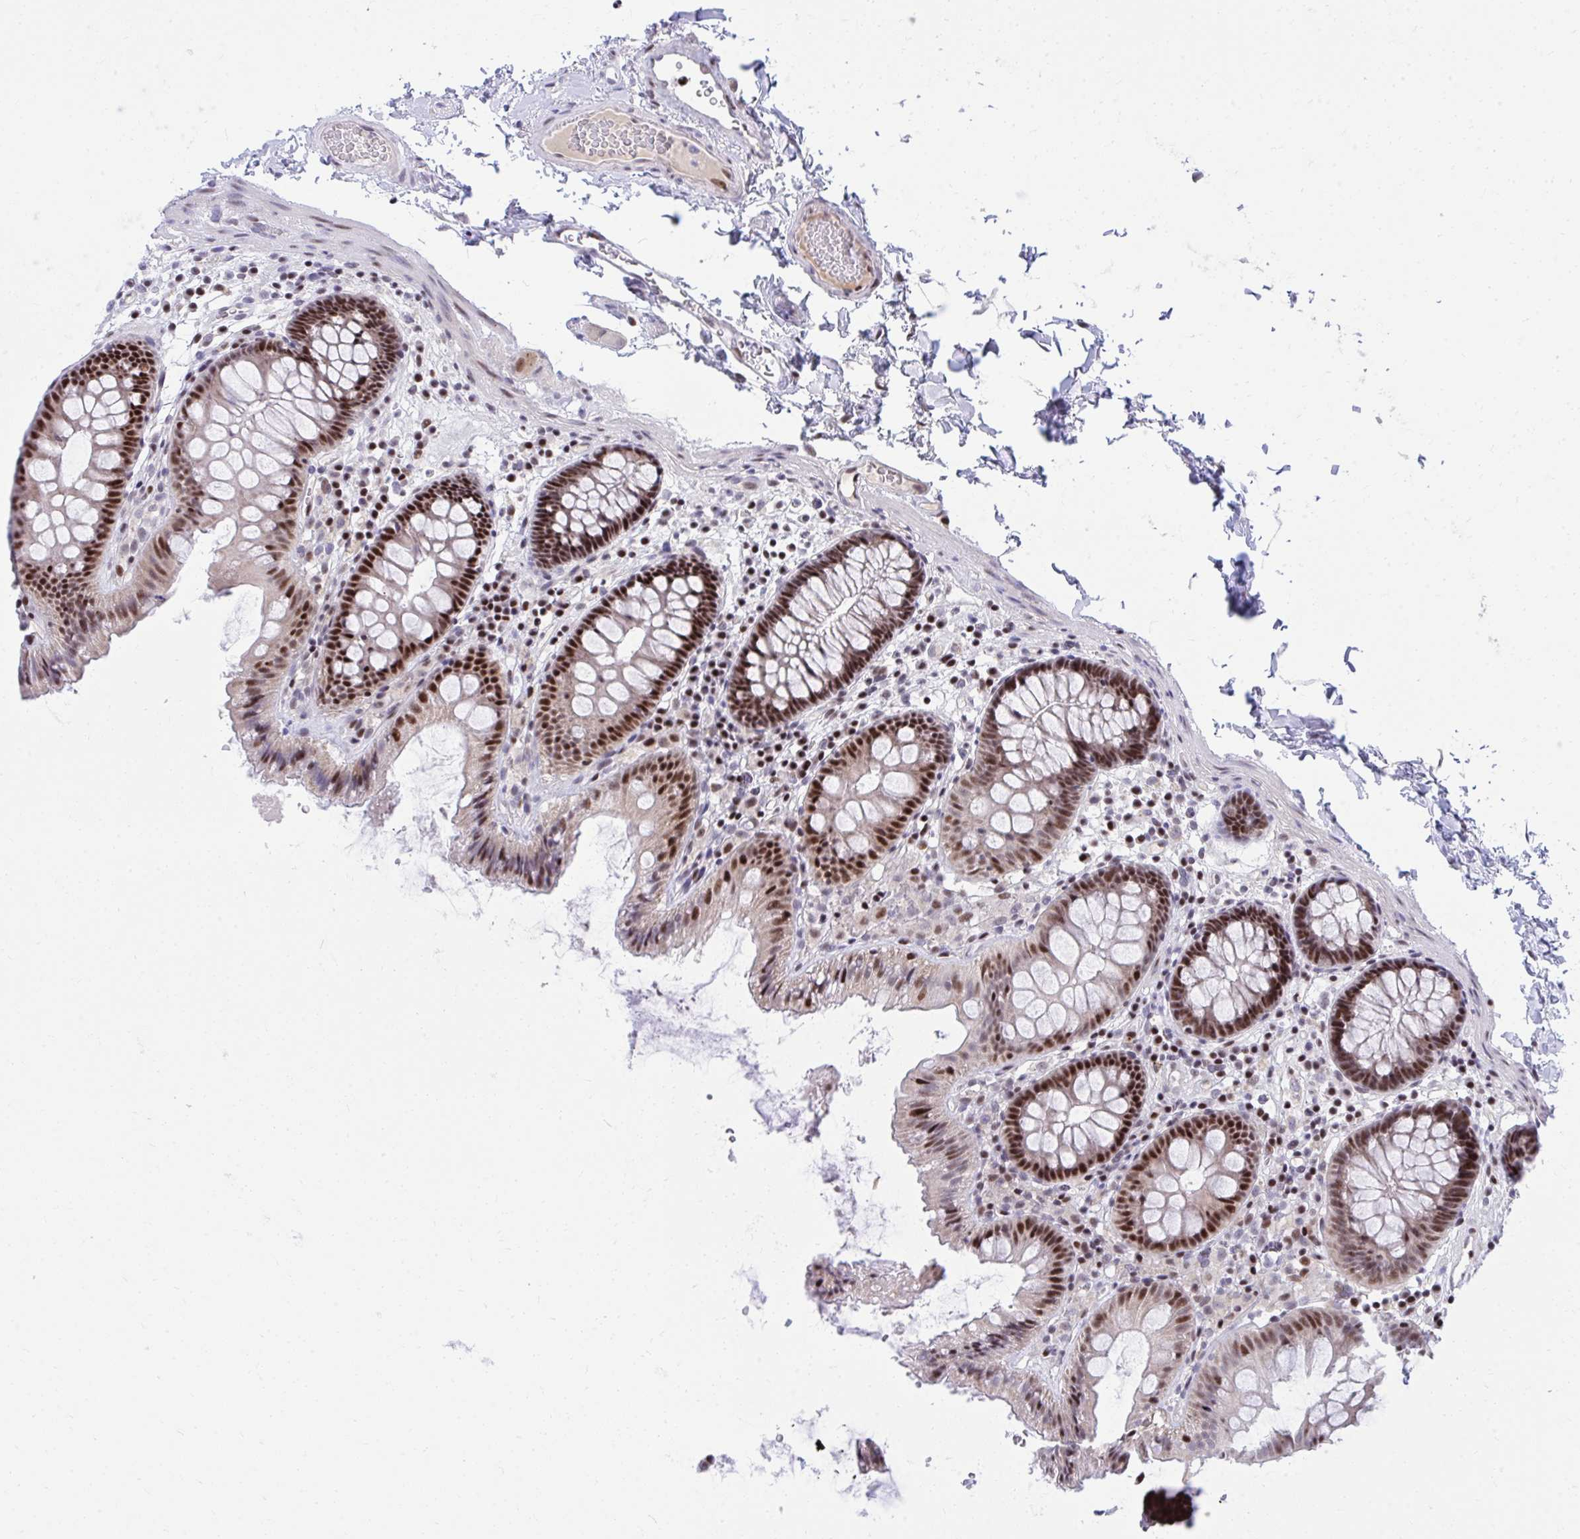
{"staining": {"intensity": "negative", "quantity": "none", "location": "none"}, "tissue": "colon", "cell_type": "Endothelial cells", "image_type": "normal", "snomed": [{"axis": "morphology", "description": "Normal tissue, NOS"}, {"axis": "topography", "description": "Colon"}], "caption": "DAB immunohistochemical staining of benign human colon reveals no significant expression in endothelial cells.", "gene": "C14orf39", "patient": {"sex": "male", "age": 84}}